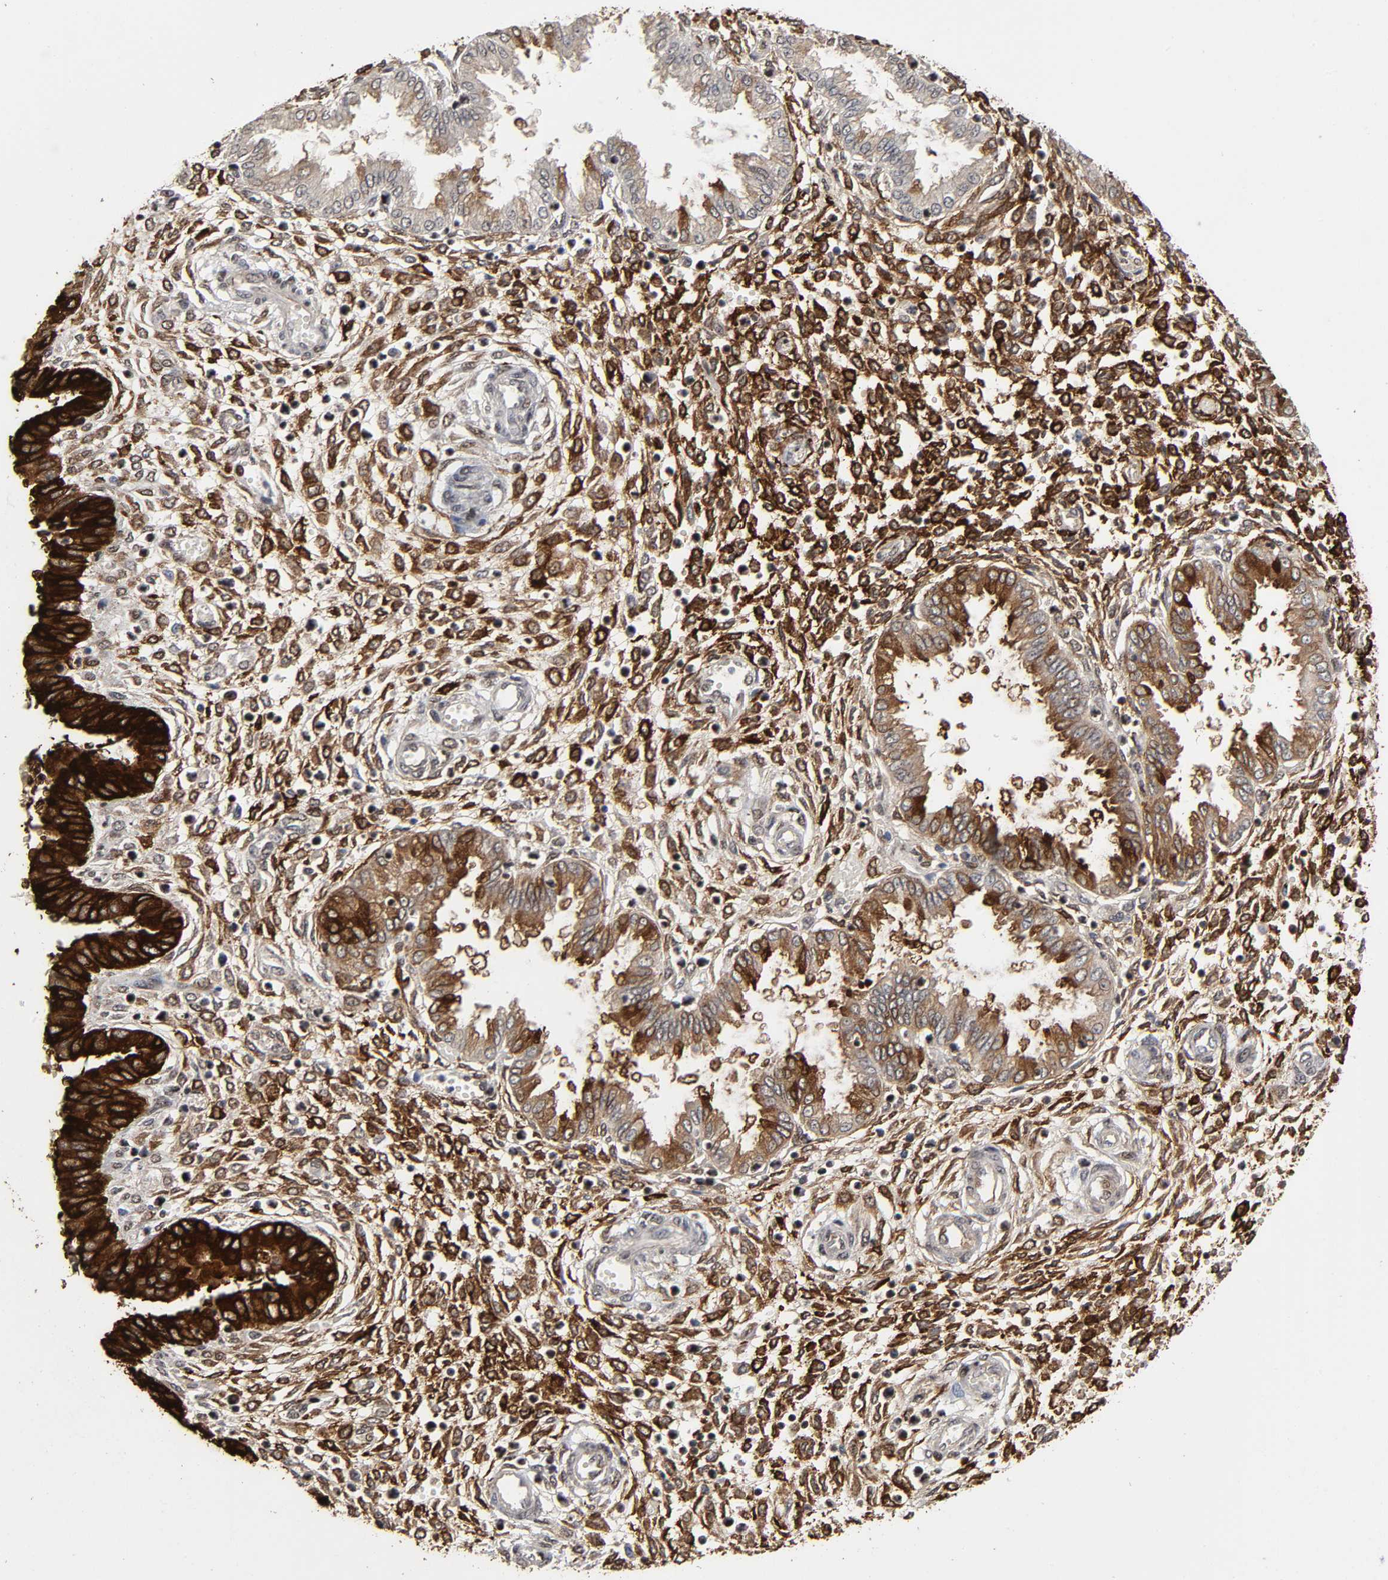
{"staining": {"intensity": "strong", "quantity": ">75%", "location": "nuclear"}, "tissue": "endometrium", "cell_type": "Cells in endometrial stroma", "image_type": "normal", "snomed": [{"axis": "morphology", "description": "Normal tissue, NOS"}, {"axis": "topography", "description": "Endometrium"}], "caption": "A high amount of strong nuclear positivity is identified in about >75% of cells in endometrial stroma in normal endometrium. Ihc stains the protein in brown and the nuclei are stained blue.", "gene": "AHNAK2", "patient": {"sex": "female", "age": 33}}